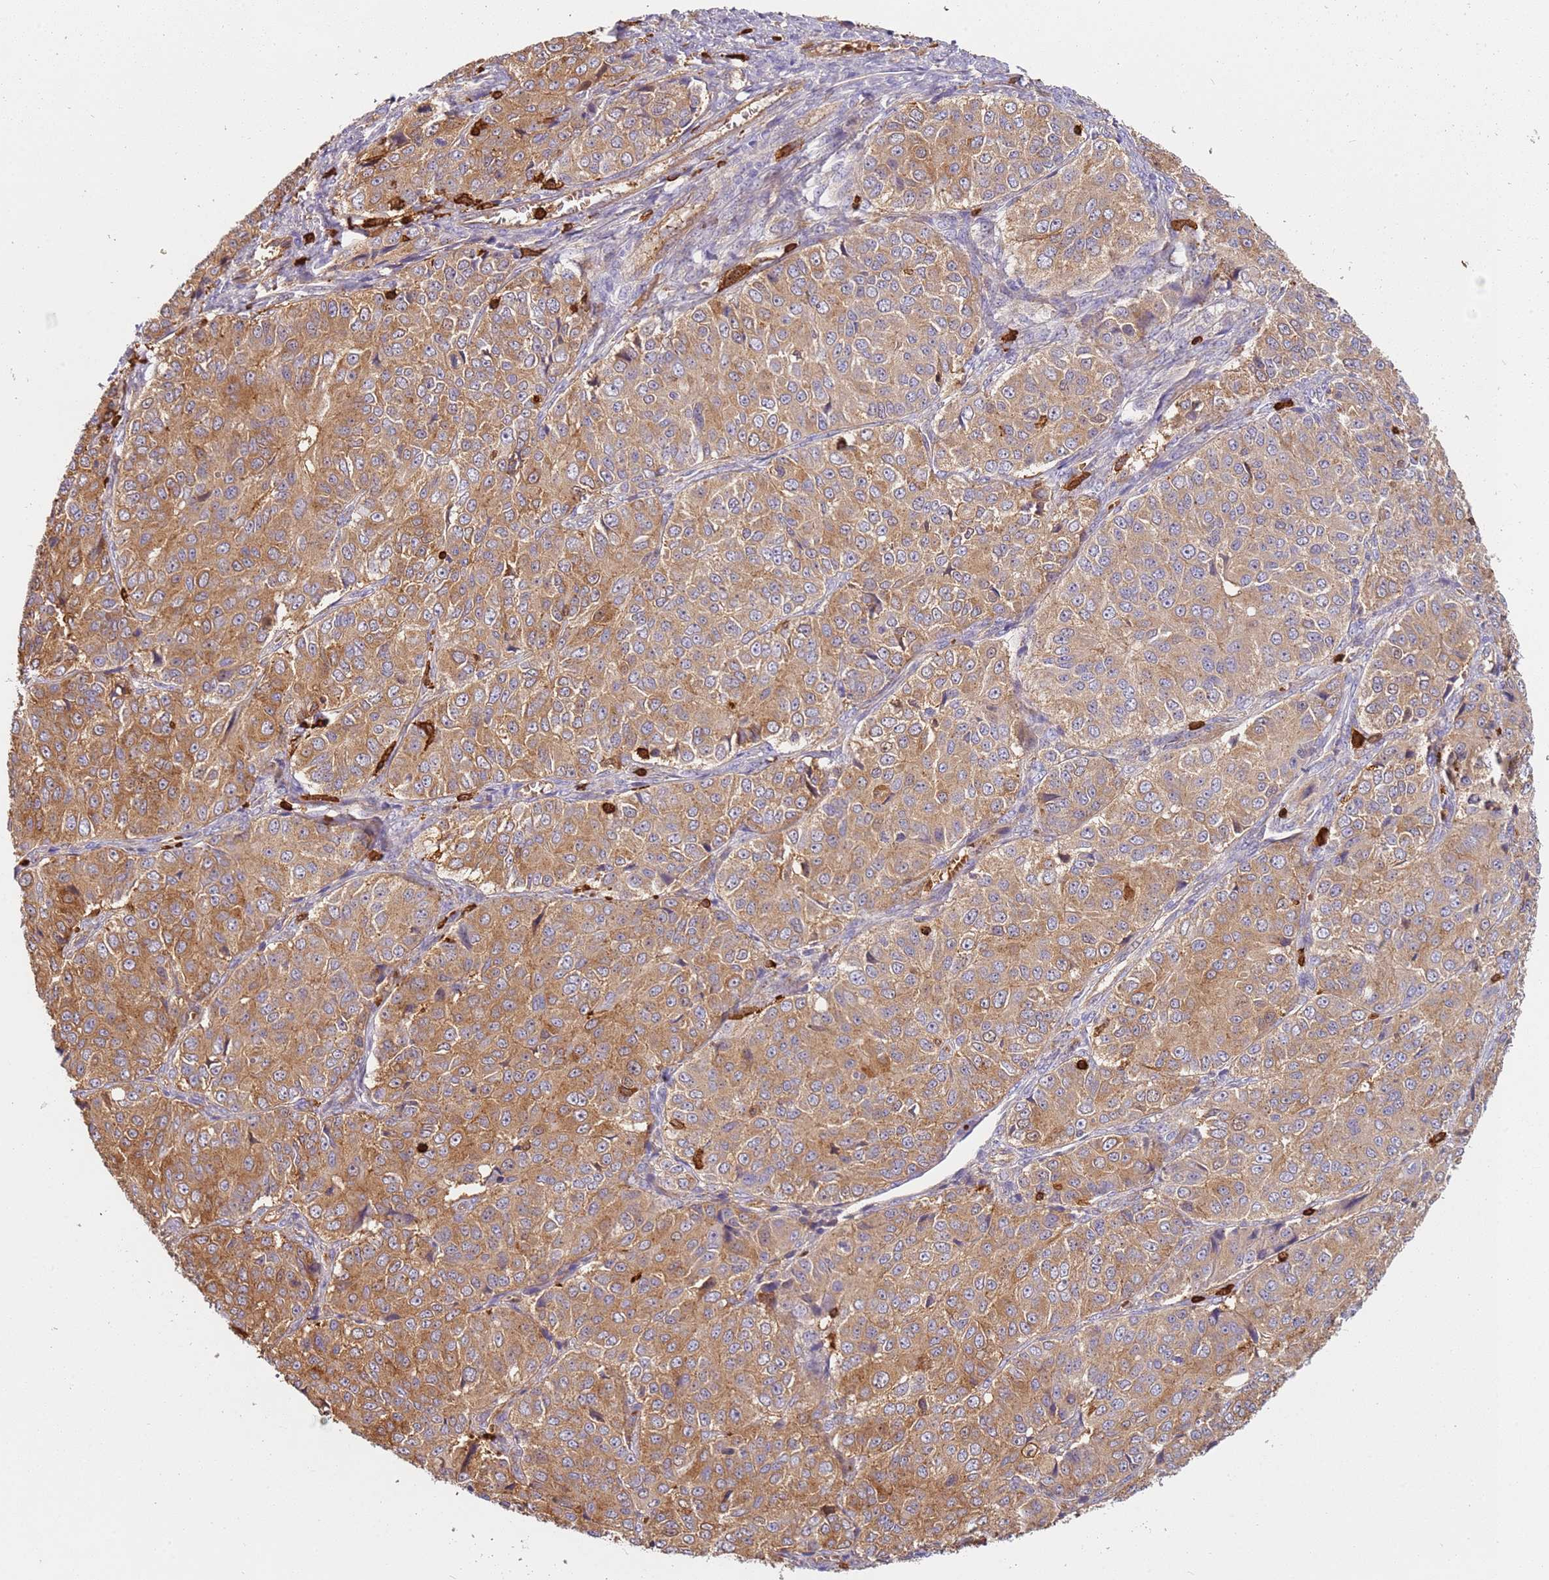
{"staining": {"intensity": "moderate", "quantity": ">75%", "location": "cytoplasmic/membranous"}, "tissue": "ovarian cancer", "cell_type": "Tumor cells", "image_type": "cancer", "snomed": [{"axis": "morphology", "description": "Carcinoma, endometroid"}, {"axis": "topography", "description": "Ovary"}], "caption": "The photomicrograph reveals a brown stain indicating the presence of a protein in the cytoplasmic/membranous of tumor cells in ovarian endometroid carcinoma.", "gene": "OR6P1", "patient": {"sex": "female", "age": 51}}